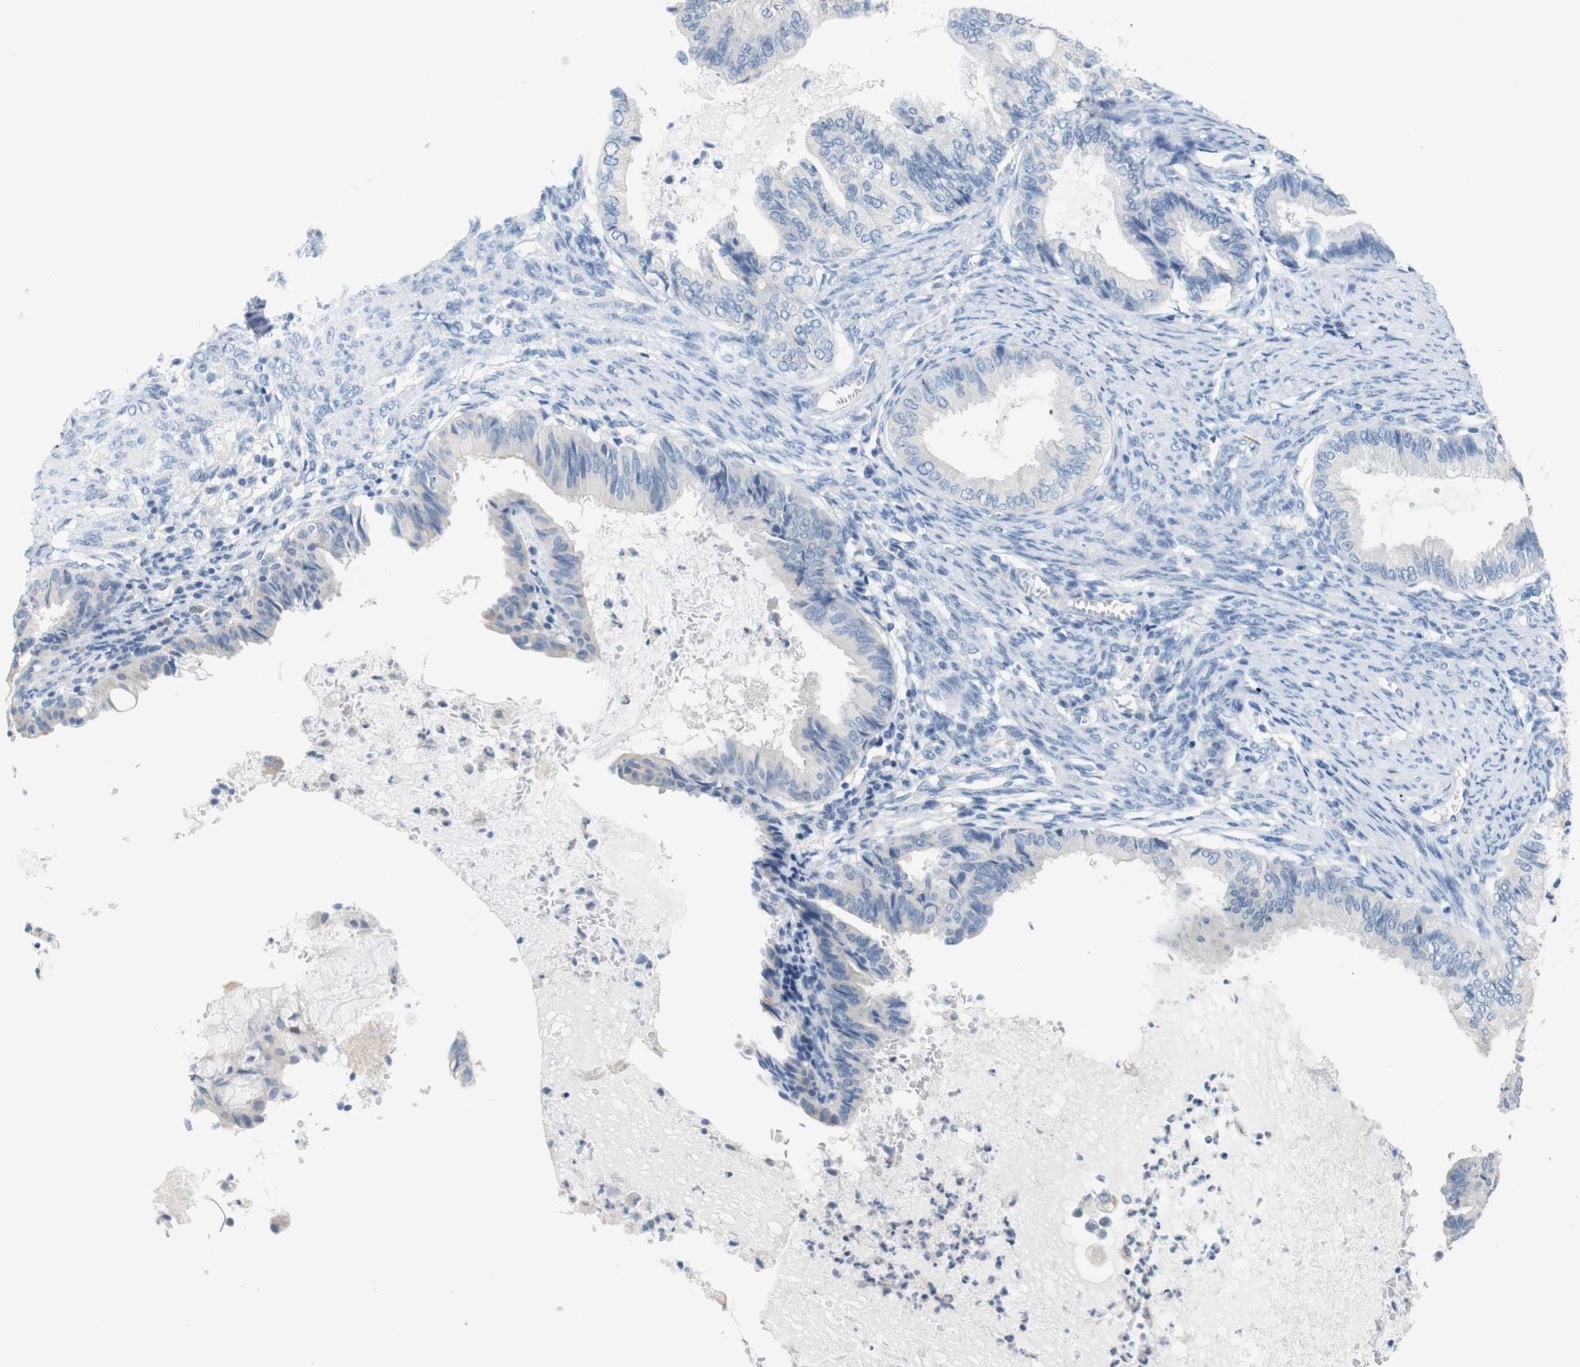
{"staining": {"intensity": "negative", "quantity": "none", "location": "none"}, "tissue": "endometrial cancer", "cell_type": "Tumor cells", "image_type": "cancer", "snomed": [{"axis": "morphology", "description": "Adenocarcinoma, NOS"}, {"axis": "topography", "description": "Endometrium"}], "caption": "The photomicrograph exhibits no staining of tumor cells in adenocarcinoma (endometrial).", "gene": "LRRK2", "patient": {"sex": "female", "age": 86}}